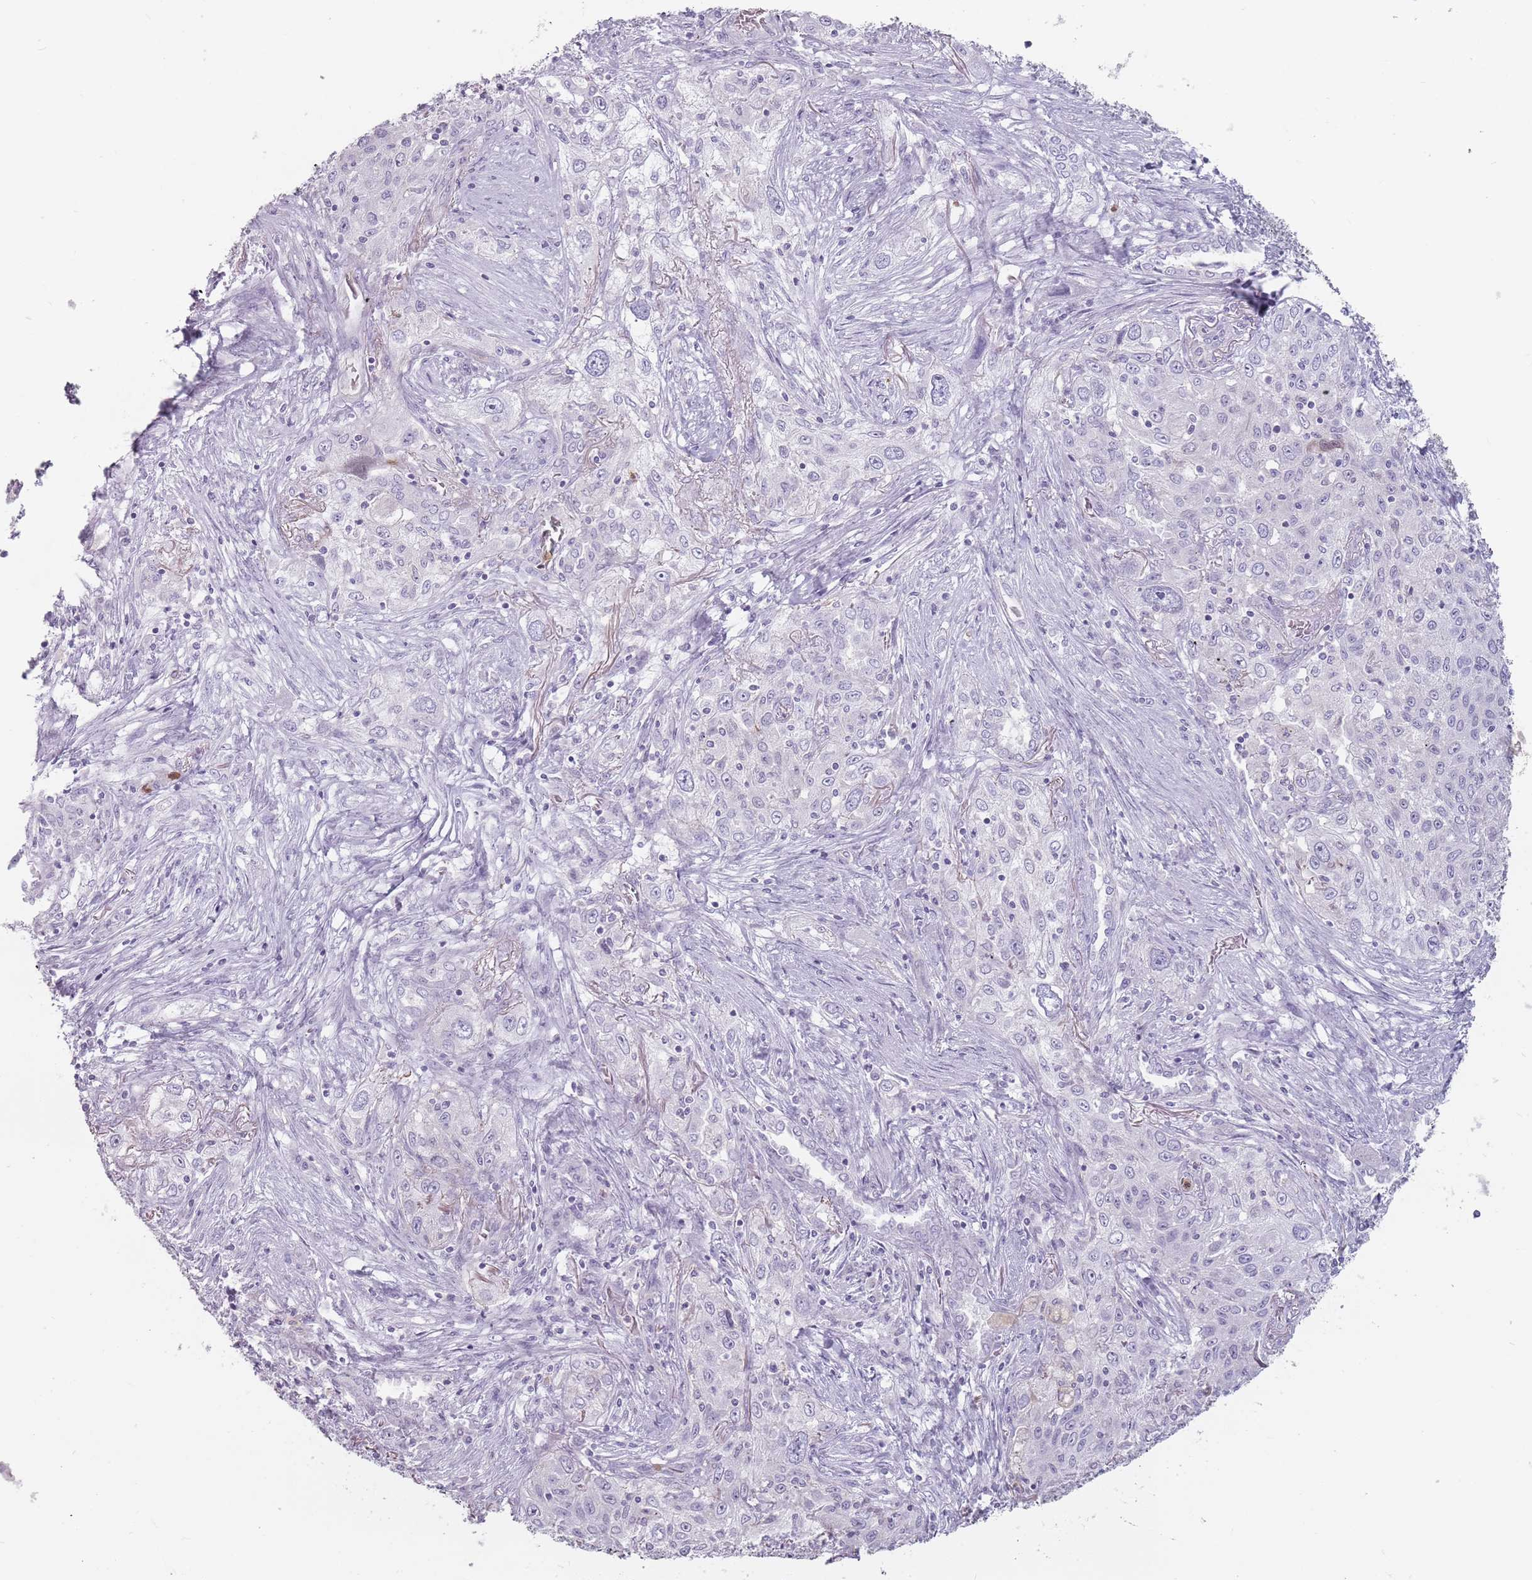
{"staining": {"intensity": "negative", "quantity": "none", "location": "none"}, "tissue": "lung cancer", "cell_type": "Tumor cells", "image_type": "cancer", "snomed": [{"axis": "morphology", "description": "Squamous cell carcinoma, NOS"}, {"axis": "topography", "description": "Lung"}], "caption": "Immunohistochemical staining of human lung squamous cell carcinoma exhibits no significant expression in tumor cells.", "gene": "ZNF584", "patient": {"sex": "female", "age": 69}}